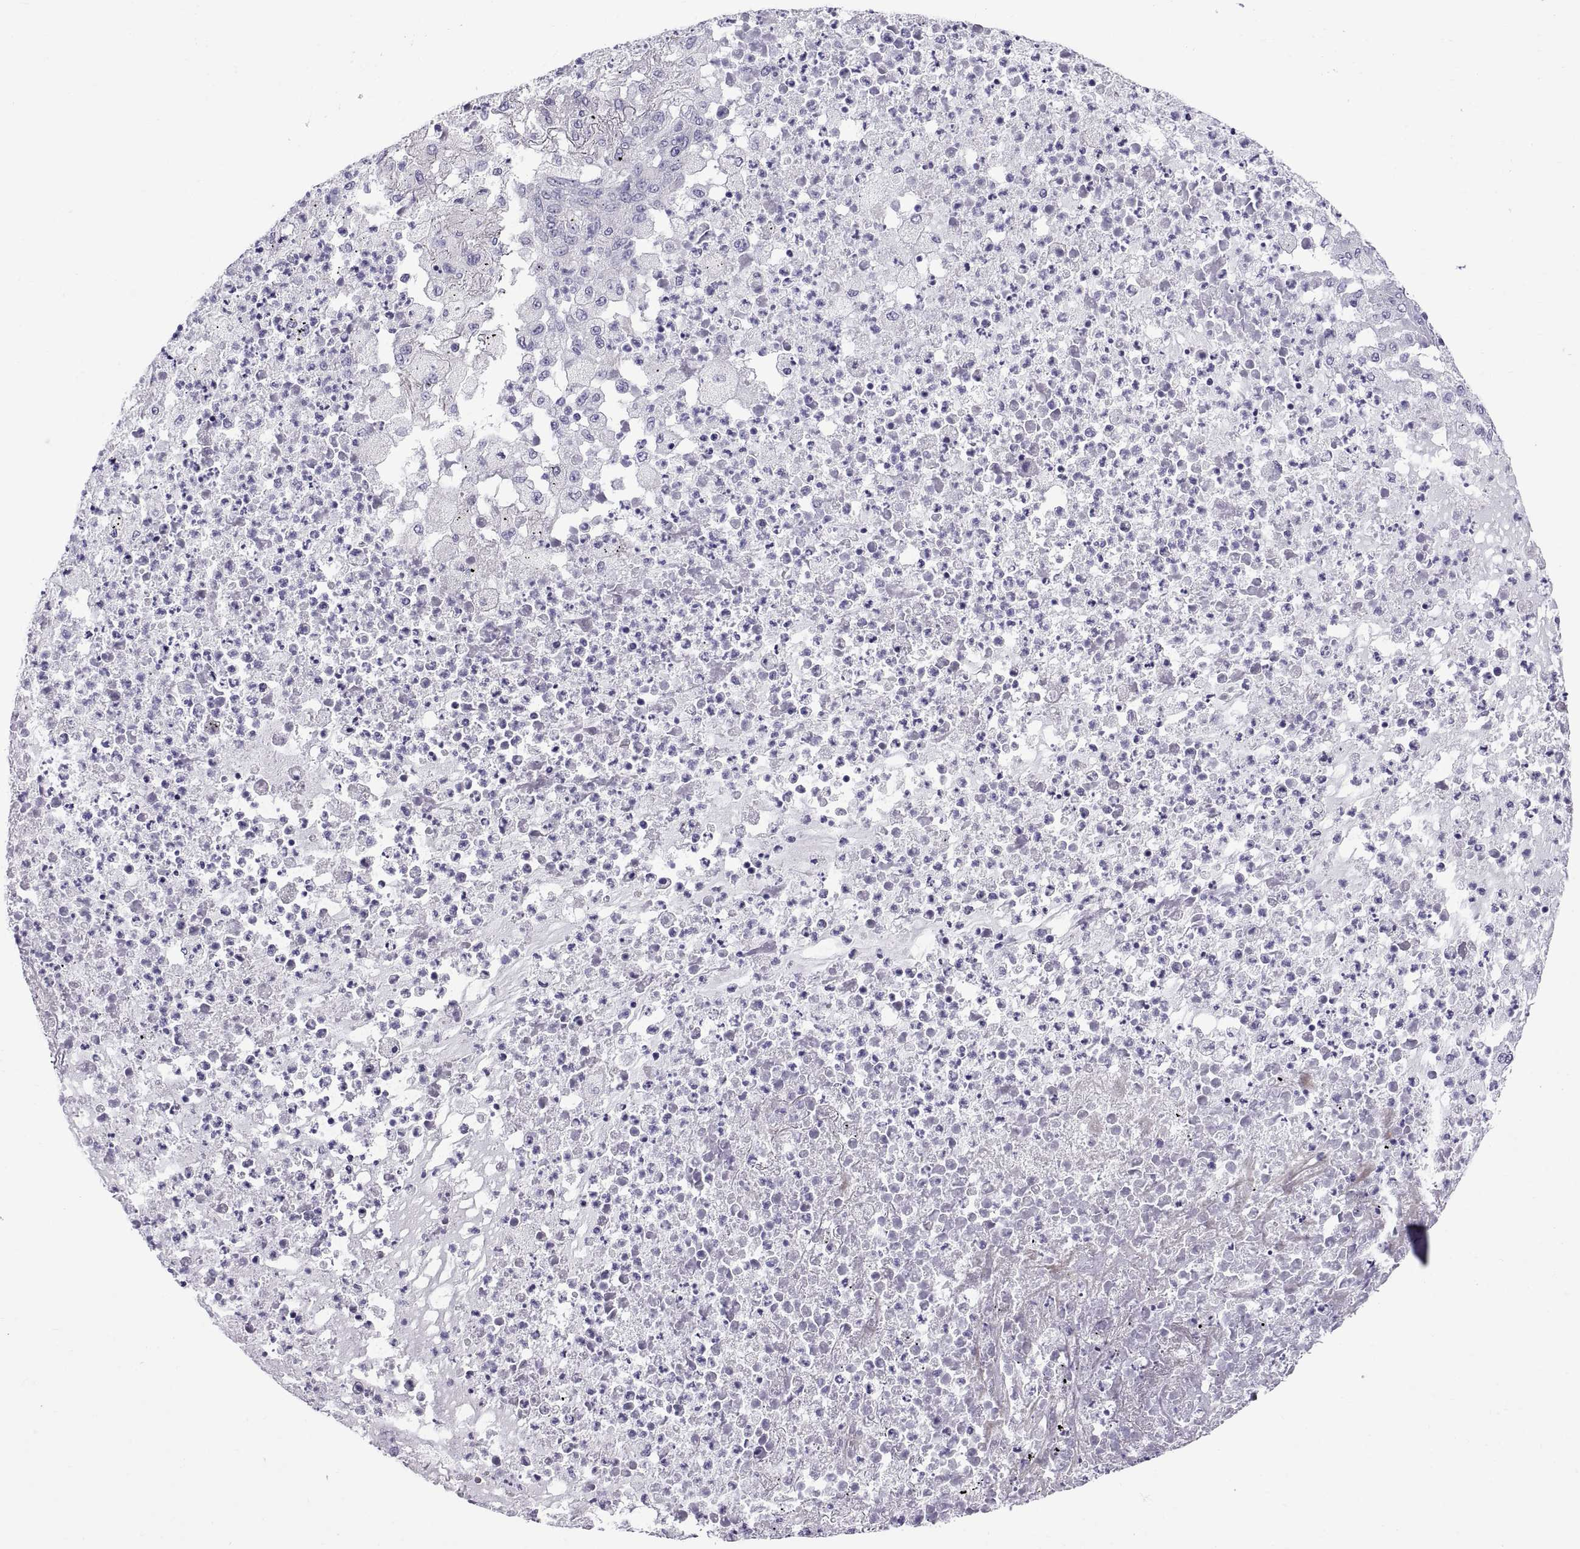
{"staining": {"intensity": "negative", "quantity": "none", "location": "none"}, "tissue": "lung cancer", "cell_type": "Tumor cells", "image_type": "cancer", "snomed": [{"axis": "morphology", "description": "Adenocarcinoma, NOS"}, {"axis": "topography", "description": "Lung"}], "caption": "Lung cancer (adenocarcinoma) was stained to show a protein in brown. There is no significant positivity in tumor cells. (Brightfield microscopy of DAB (3,3'-diaminobenzidine) IHC at high magnification).", "gene": "SPDYE1", "patient": {"sex": "female", "age": 73}}